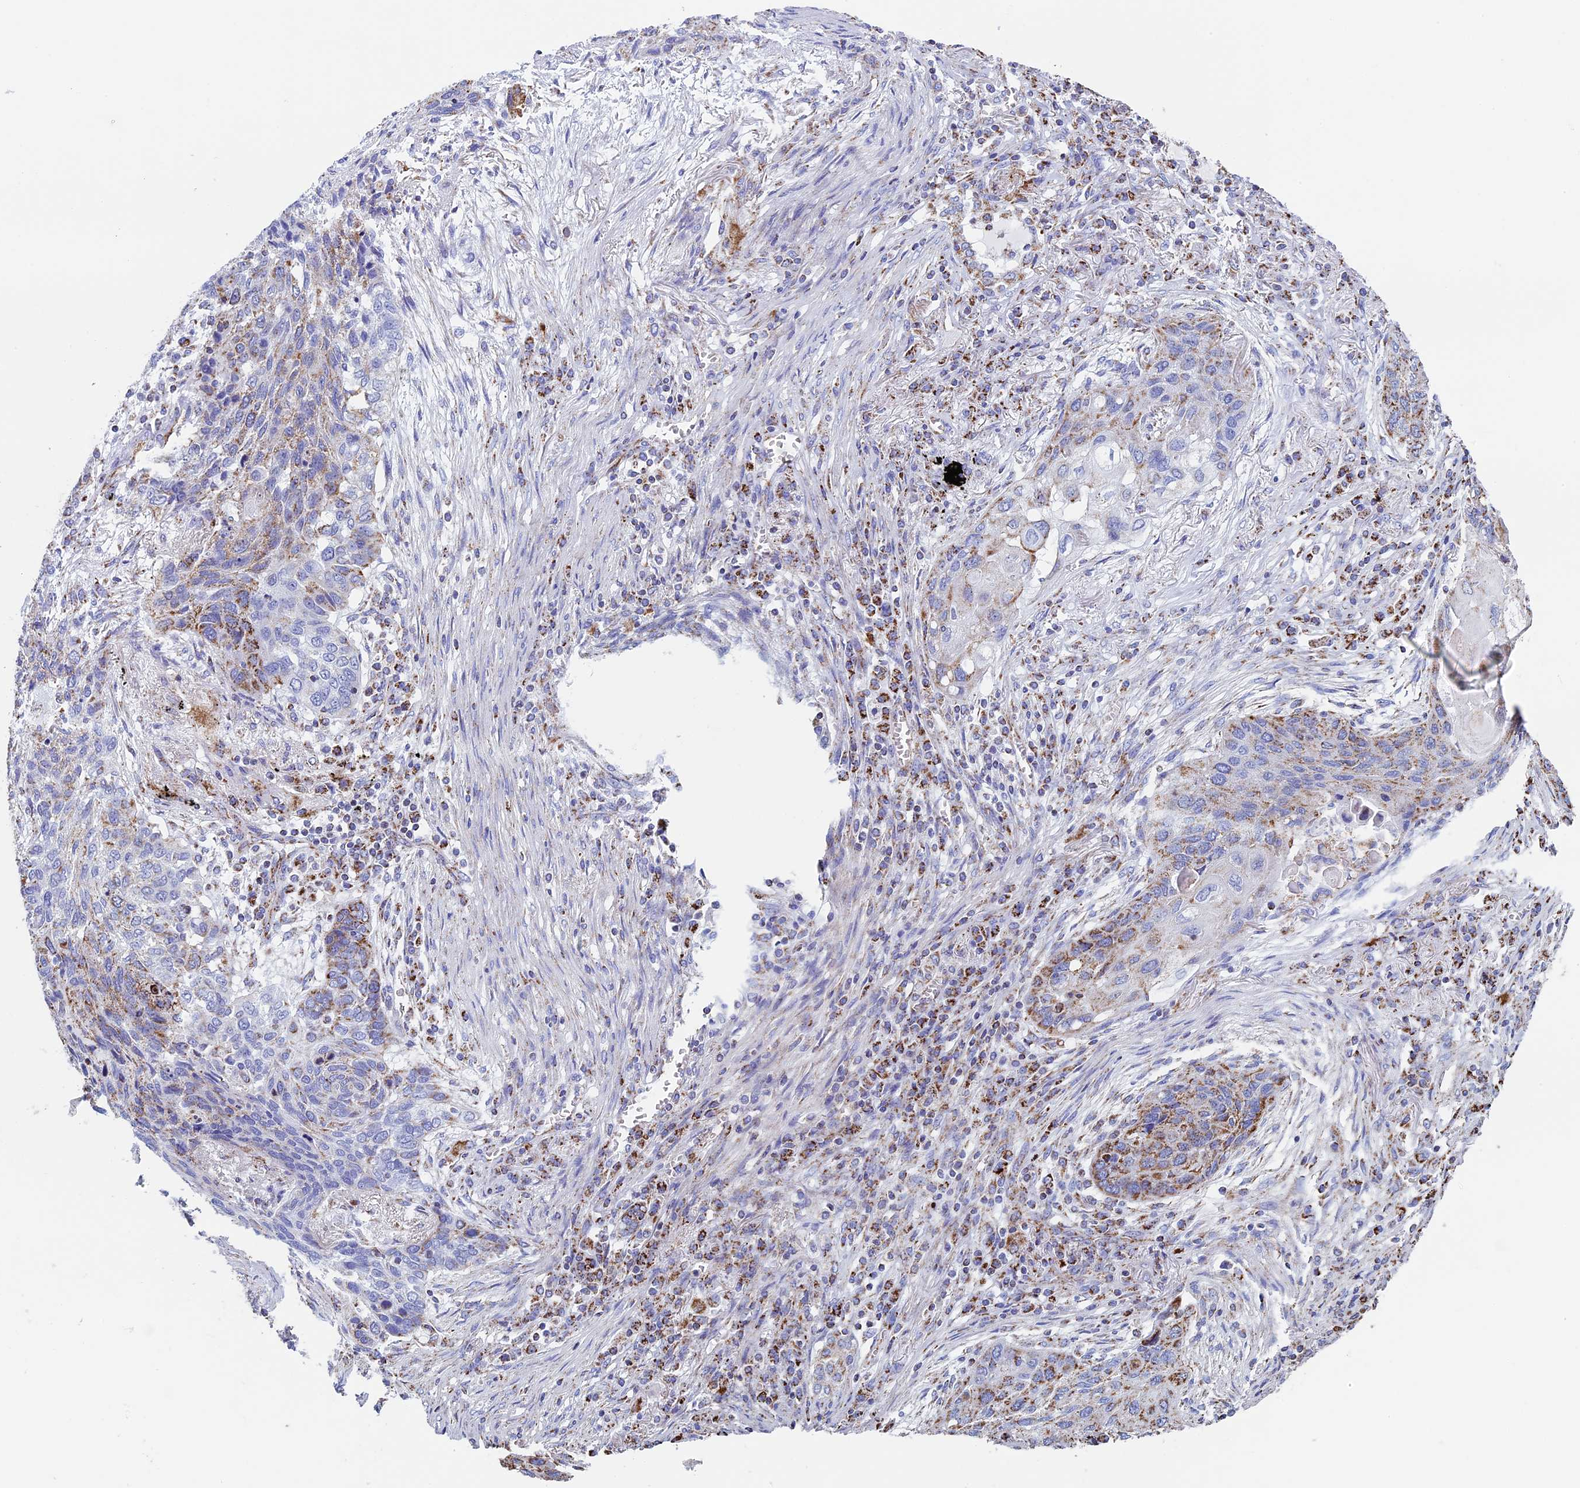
{"staining": {"intensity": "moderate", "quantity": "25%-75%", "location": "cytoplasmic/membranous"}, "tissue": "lung cancer", "cell_type": "Tumor cells", "image_type": "cancer", "snomed": [{"axis": "morphology", "description": "Squamous cell carcinoma, NOS"}, {"axis": "topography", "description": "Lung"}], "caption": "A medium amount of moderate cytoplasmic/membranous staining is seen in about 25%-75% of tumor cells in squamous cell carcinoma (lung) tissue.", "gene": "UQCRFS1", "patient": {"sex": "female", "age": 63}}